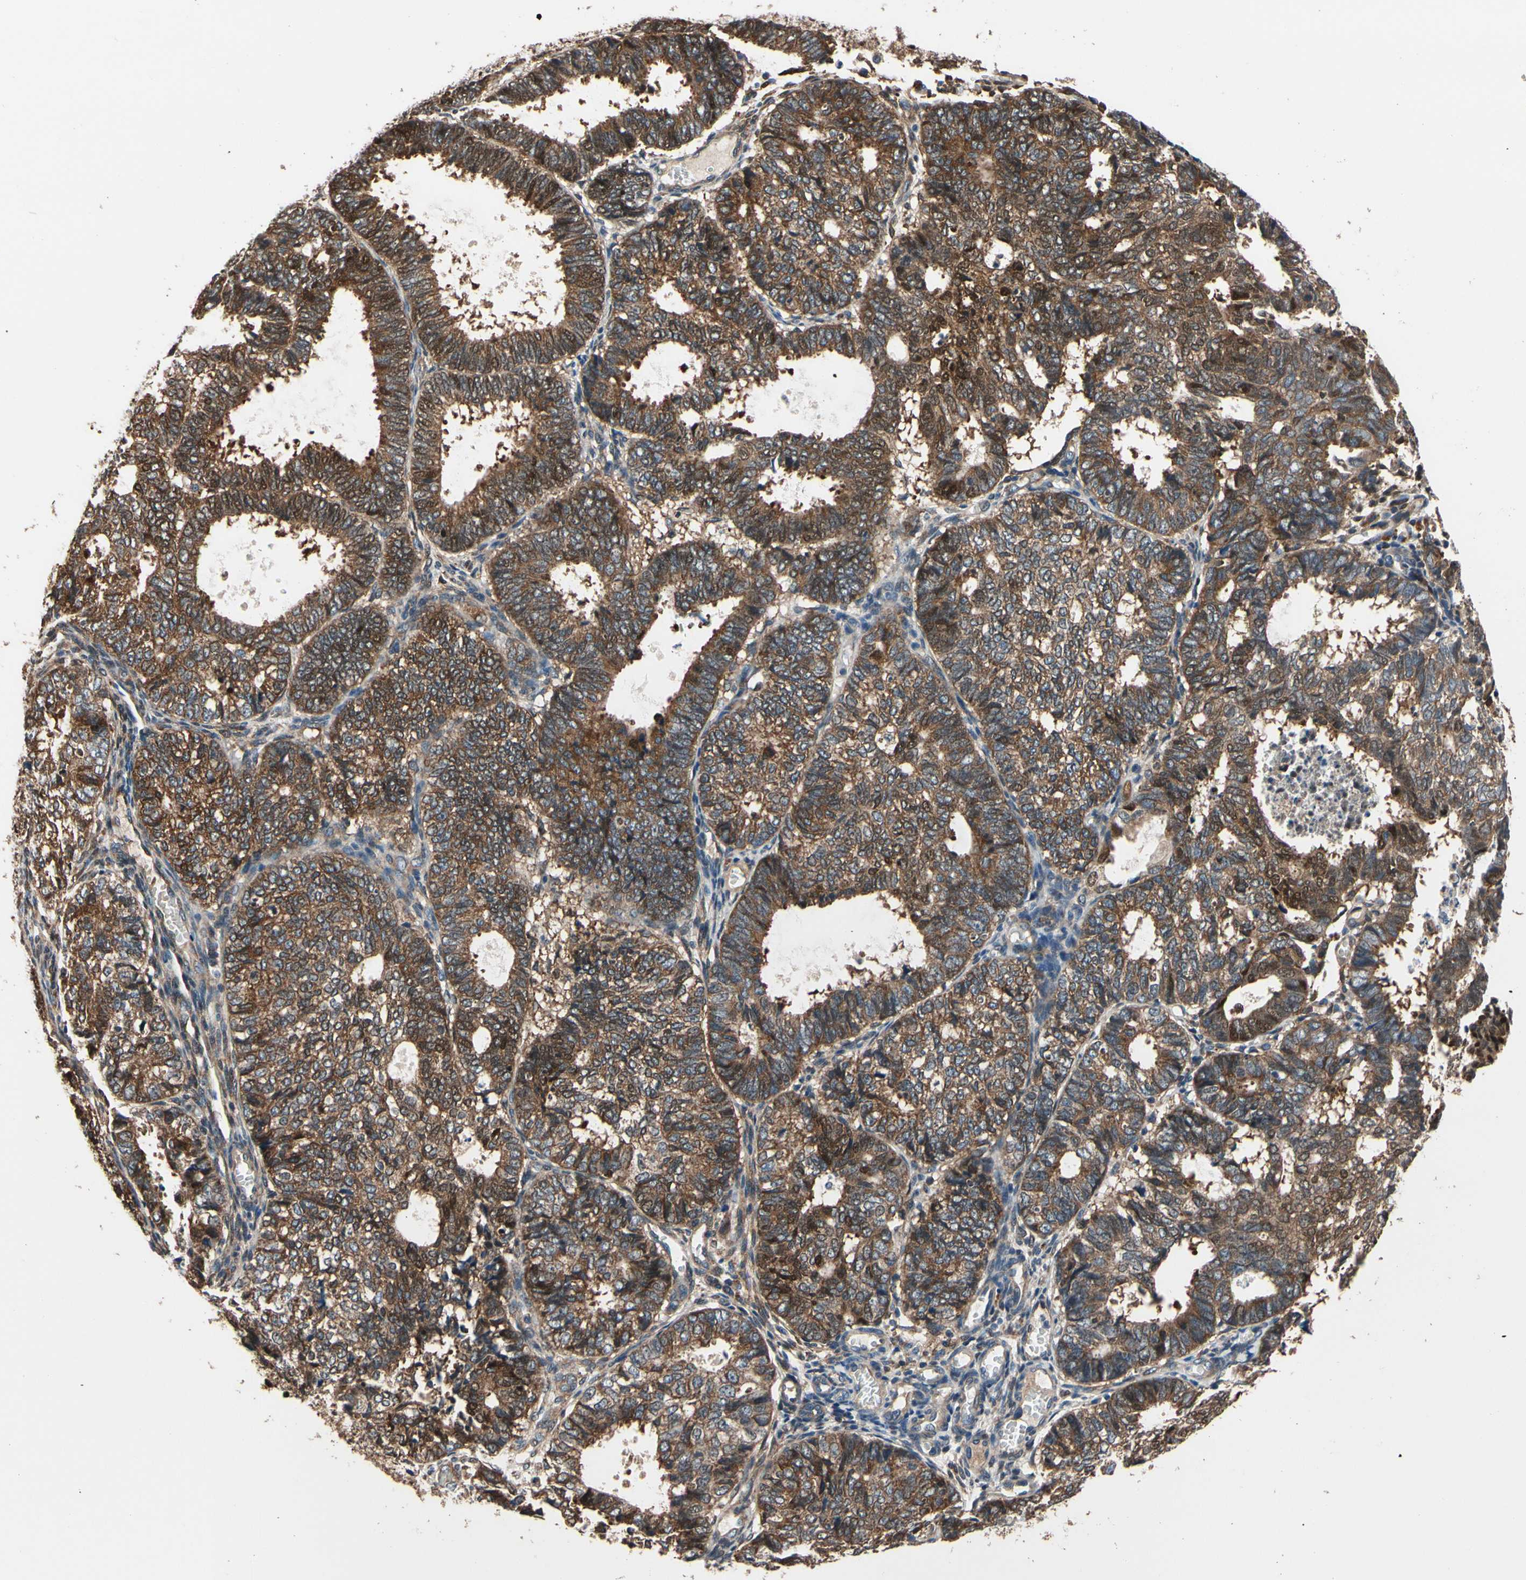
{"staining": {"intensity": "strong", "quantity": ">75%", "location": "cytoplasmic/membranous"}, "tissue": "endometrial cancer", "cell_type": "Tumor cells", "image_type": "cancer", "snomed": [{"axis": "morphology", "description": "Adenocarcinoma, NOS"}, {"axis": "topography", "description": "Uterus"}], "caption": "Endometrial cancer (adenocarcinoma) stained with DAB immunohistochemistry (IHC) exhibits high levels of strong cytoplasmic/membranous expression in approximately >75% of tumor cells. Using DAB (3,3'-diaminobenzidine) (brown) and hematoxylin (blue) stains, captured at high magnification using brightfield microscopy.", "gene": "PRDX2", "patient": {"sex": "female", "age": 60}}